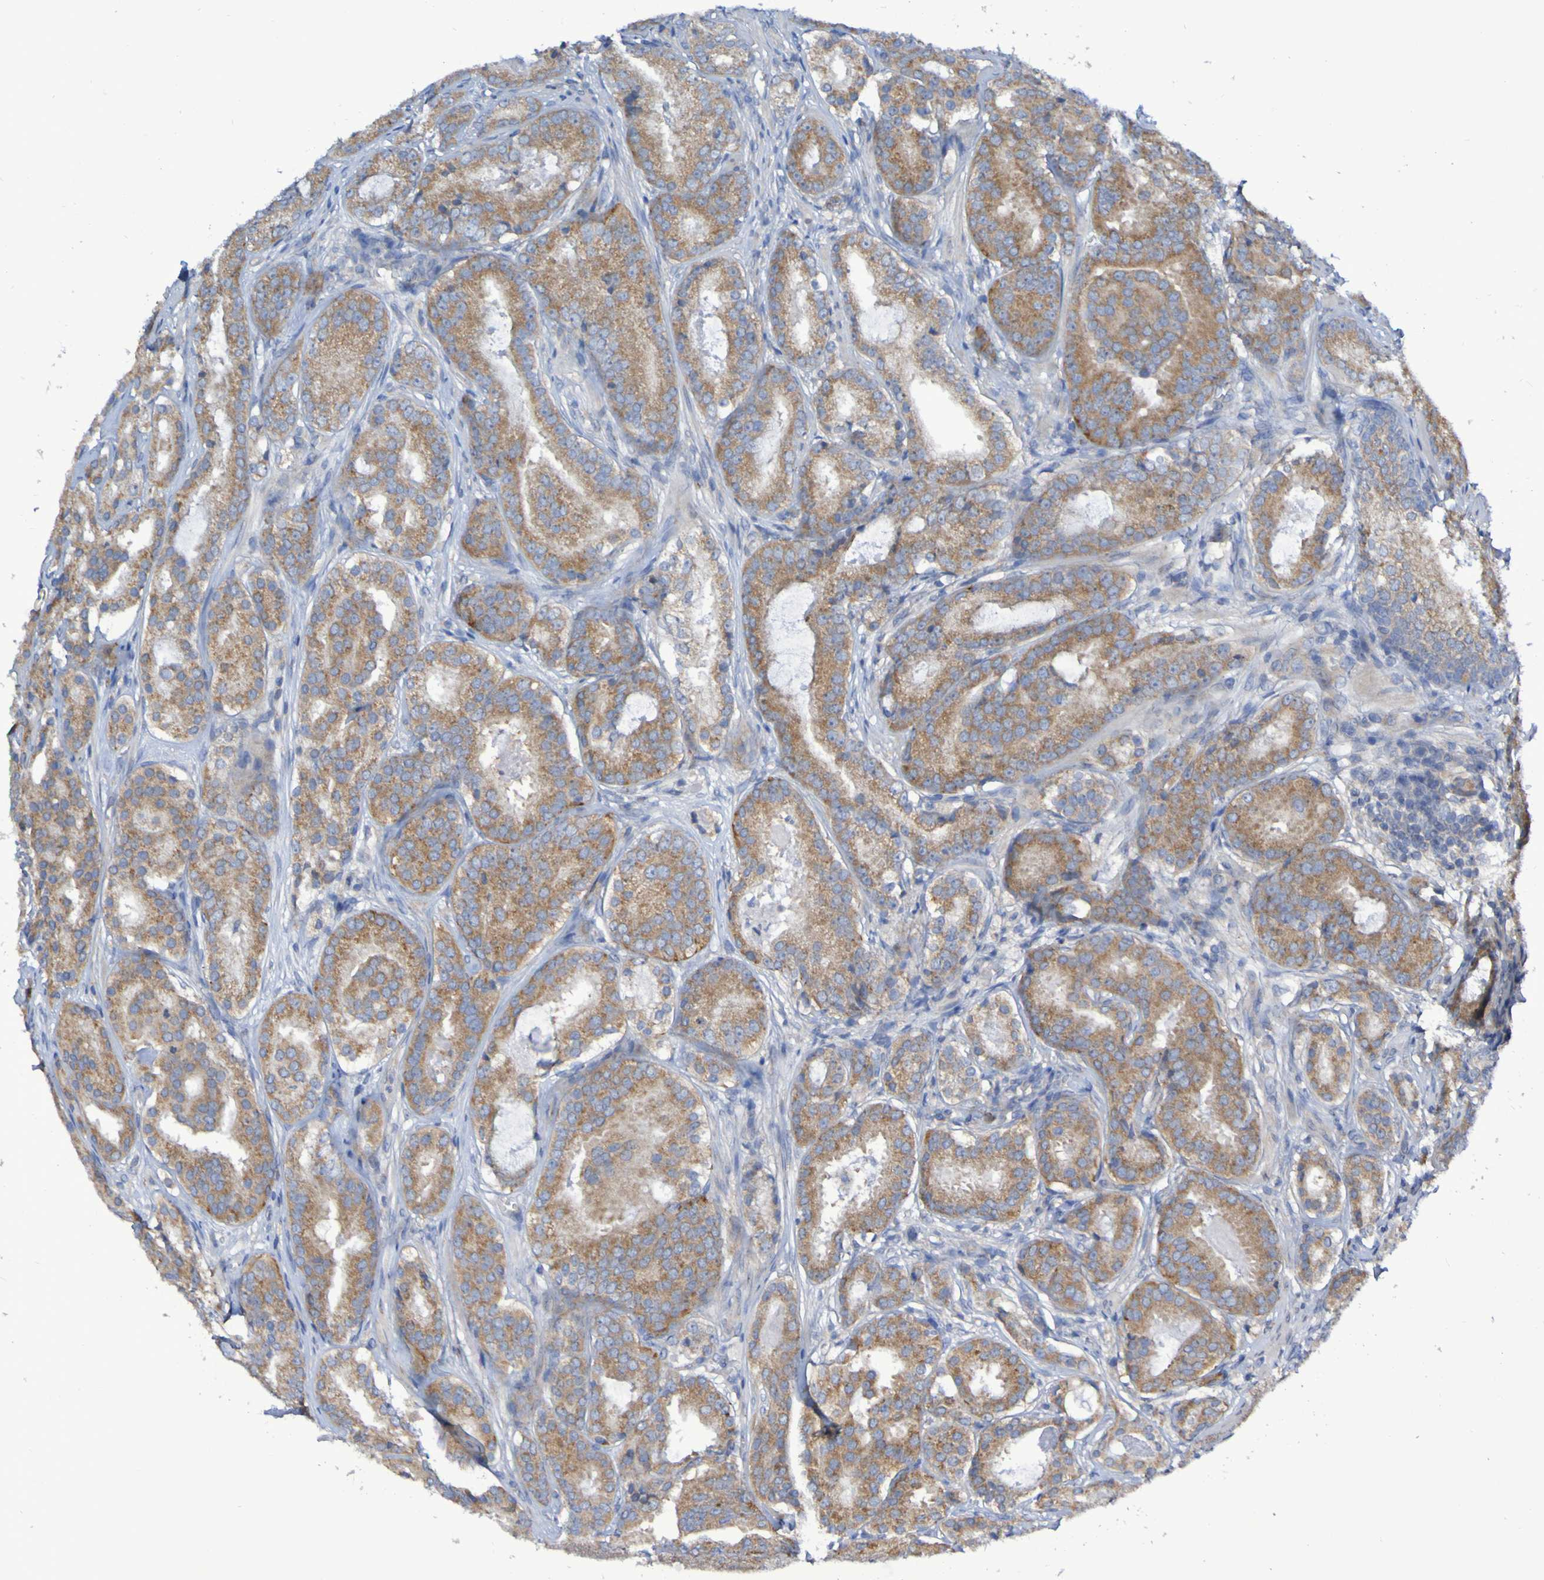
{"staining": {"intensity": "moderate", "quantity": ">75%", "location": "cytoplasmic/membranous"}, "tissue": "prostate cancer", "cell_type": "Tumor cells", "image_type": "cancer", "snomed": [{"axis": "morphology", "description": "Adenocarcinoma, Low grade"}, {"axis": "topography", "description": "Prostate"}], "caption": "Prostate cancer stained with DAB immunohistochemistry (IHC) displays medium levels of moderate cytoplasmic/membranous staining in about >75% of tumor cells. (Stains: DAB (3,3'-diaminobenzidine) in brown, nuclei in blue, Microscopy: brightfield microscopy at high magnification).", "gene": "LMBRD2", "patient": {"sex": "male", "age": 69}}